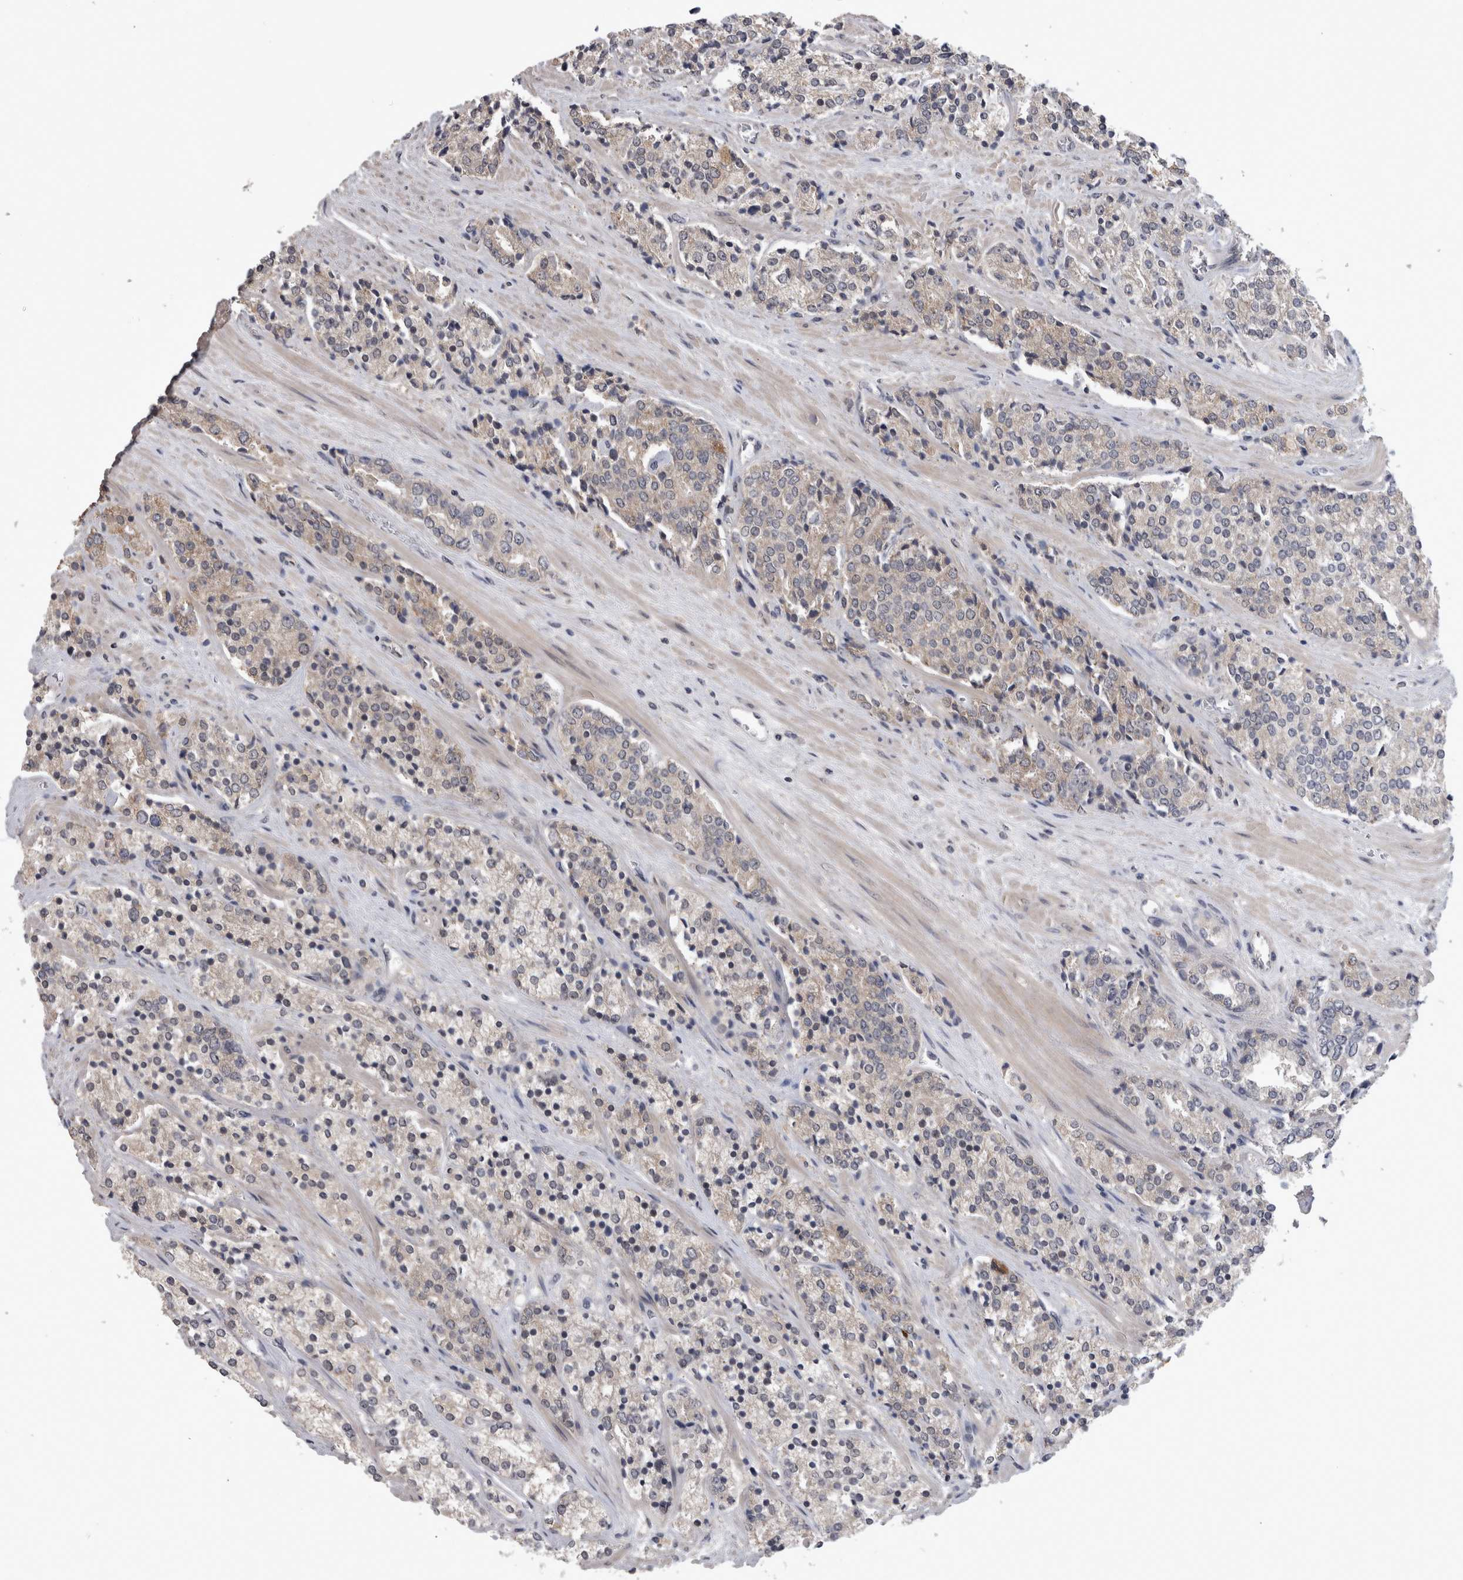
{"staining": {"intensity": "weak", "quantity": "25%-75%", "location": "cytoplasmic/membranous"}, "tissue": "prostate cancer", "cell_type": "Tumor cells", "image_type": "cancer", "snomed": [{"axis": "morphology", "description": "Adenocarcinoma, High grade"}, {"axis": "topography", "description": "Prostate"}], "caption": "Protein expression analysis of high-grade adenocarcinoma (prostate) demonstrates weak cytoplasmic/membranous staining in approximately 25%-75% of tumor cells.", "gene": "ZNF114", "patient": {"sex": "male", "age": 71}}